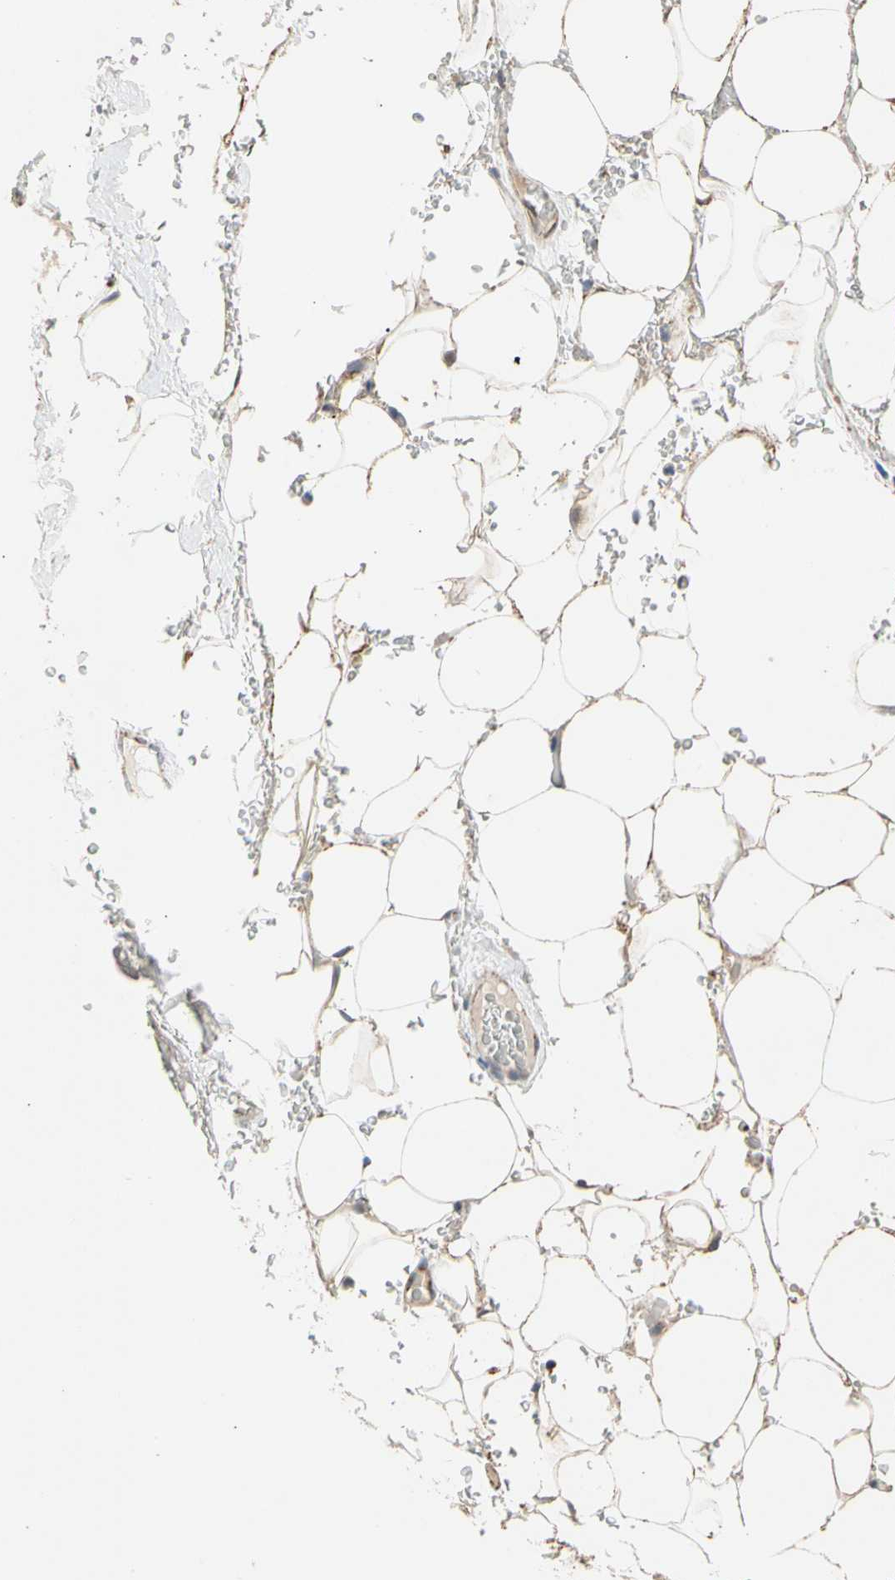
{"staining": {"intensity": "moderate", "quantity": ">75%", "location": "cytoplasmic/membranous"}, "tissue": "adipose tissue", "cell_type": "Adipocytes", "image_type": "normal", "snomed": [{"axis": "morphology", "description": "Normal tissue, NOS"}, {"axis": "topography", "description": "Peripheral nerve tissue"}], "caption": "Human adipose tissue stained with a brown dye exhibits moderate cytoplasmic/membranous positive staining in about >75% of adipocytes.", "gene": "KHDC4", "patient": {"sex": "male", "age": 70}}